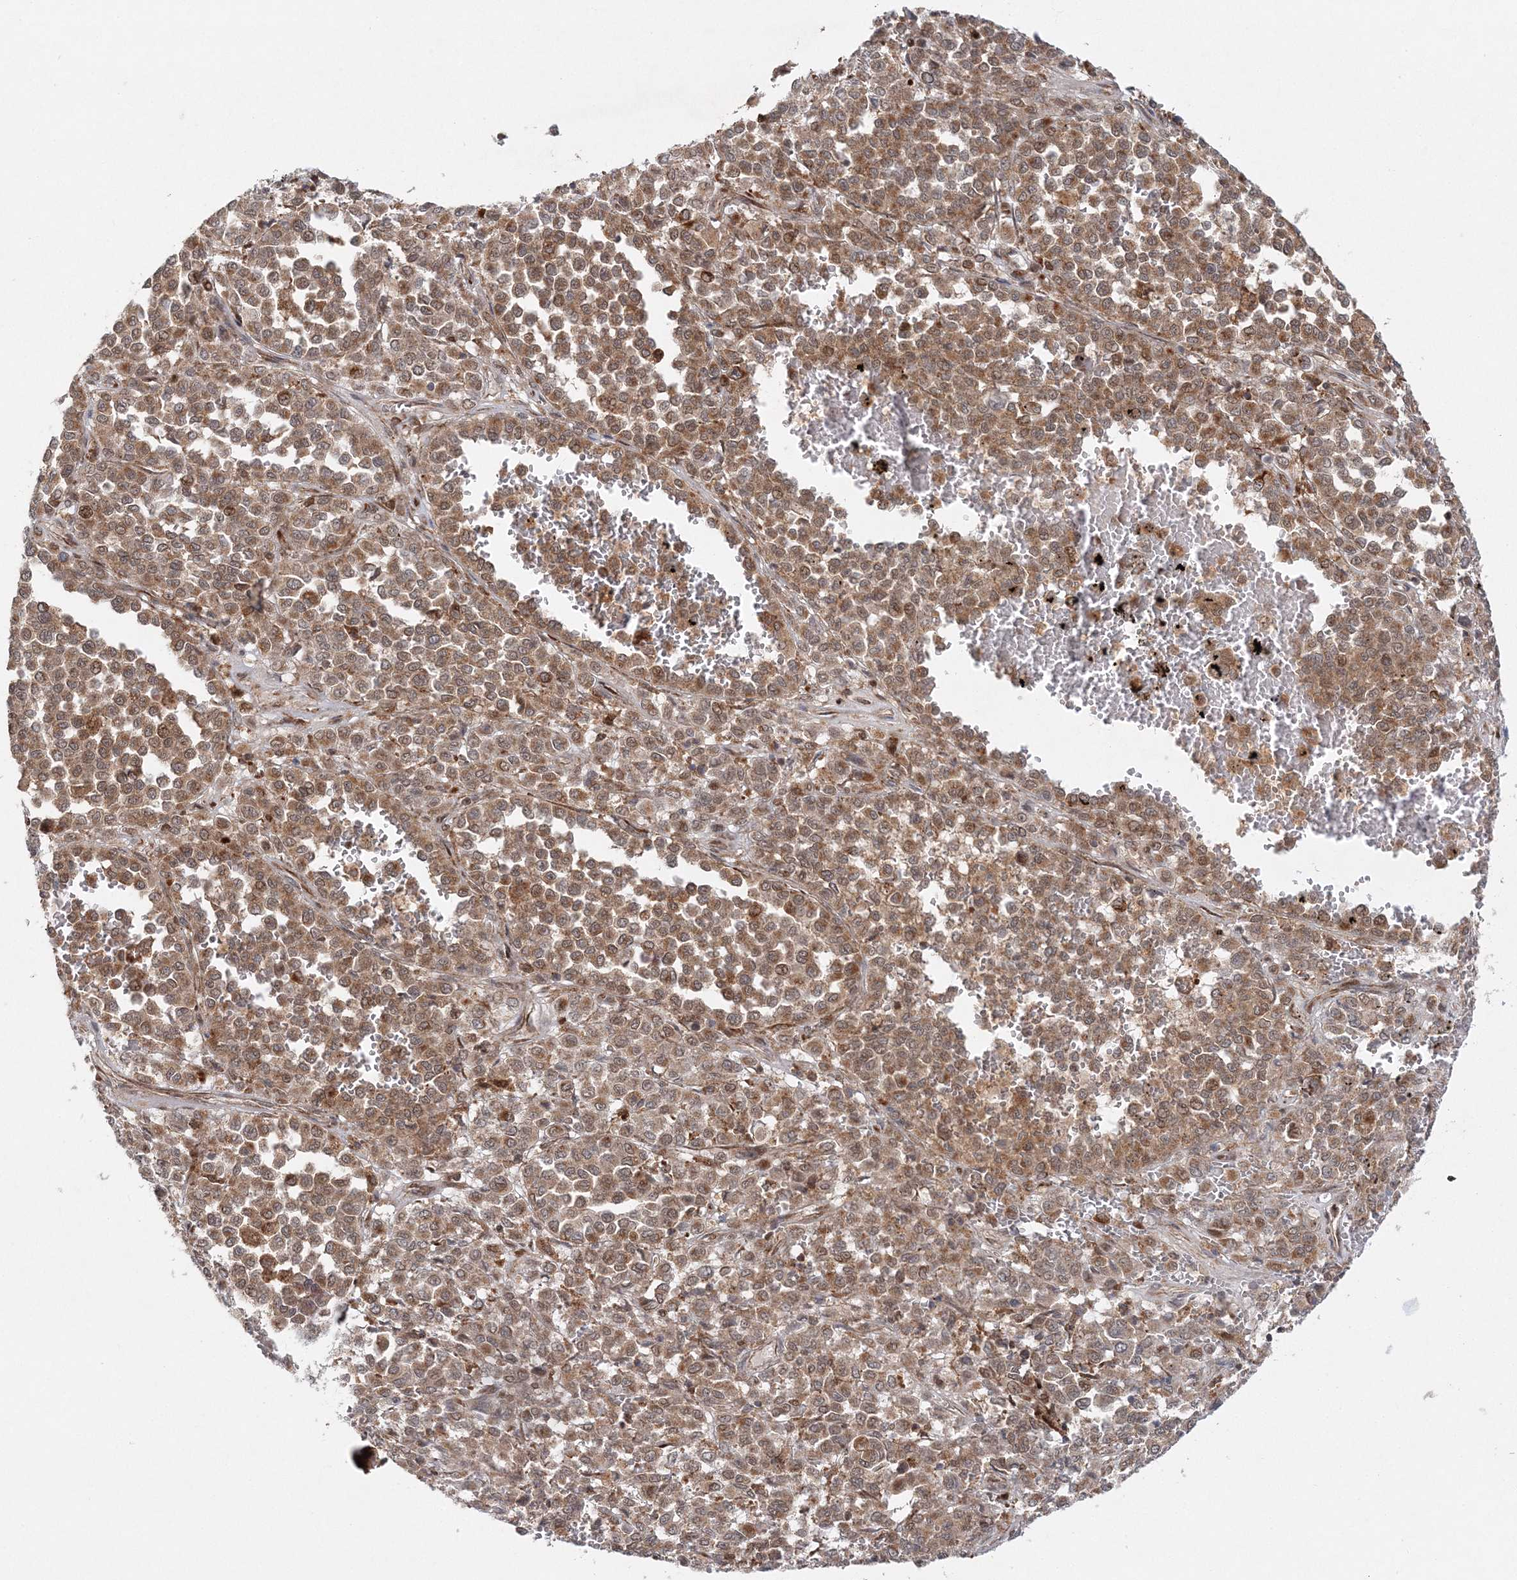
{"staining": {"intensity": "moderate", "quantity": ">75%", "location": "cytoplasmic/membranous"}, "tissue": "melanoma", "cell_type": "Tumor cells", "image_type": "cancer", "snomed": [{"axis": "morphology", "description": "Malignant melanoma, Metastatic site"}, {"axis": "topography", "description": "Pancreas"}], "caption": "Melanoma stained with a brown dye displays moderate cytoplasmic/membranous positive staining in about >75% of tumor cells.", "gene": "RAB11FIP2", "patient": {"sex": "female", "age": 30}}